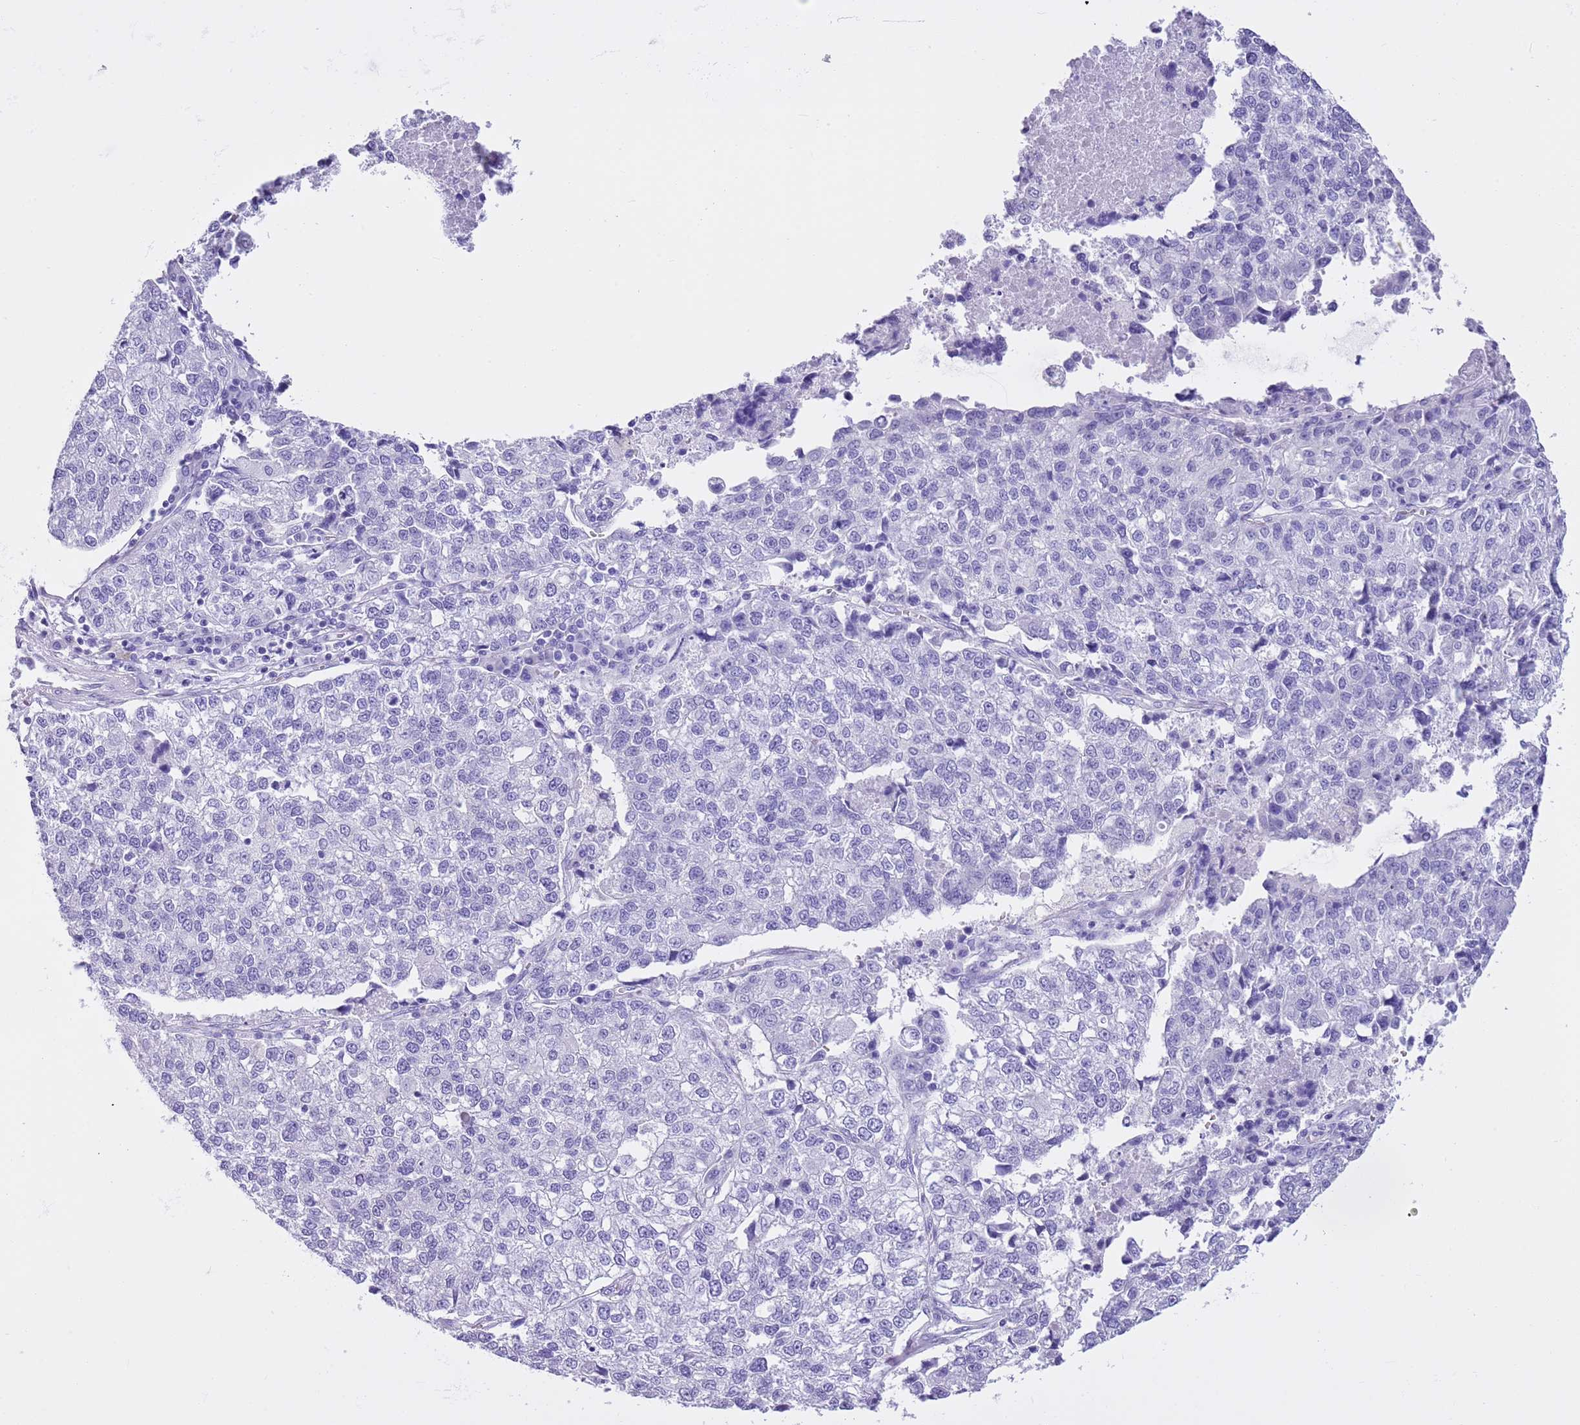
{"staining": {"intensity": "negative", "quantity": "none", "location": "none"}, "tissue": "lung cancer", "cell_type": "Tumor cells", "image_type": "cancer", "snomed": [{"axis": "morphology", "description": "Adenocarcinoma, NOS"}, {"axis": "topography", "description": "Lung"}], "caption": "DAB (3,3'-diaminobenzidine) immunohistochemical staining of lung cancer reveals no significant staining in tumor cells.", "gene": "TMEM185B", "patient": {"sex": "male", "age": 49}}